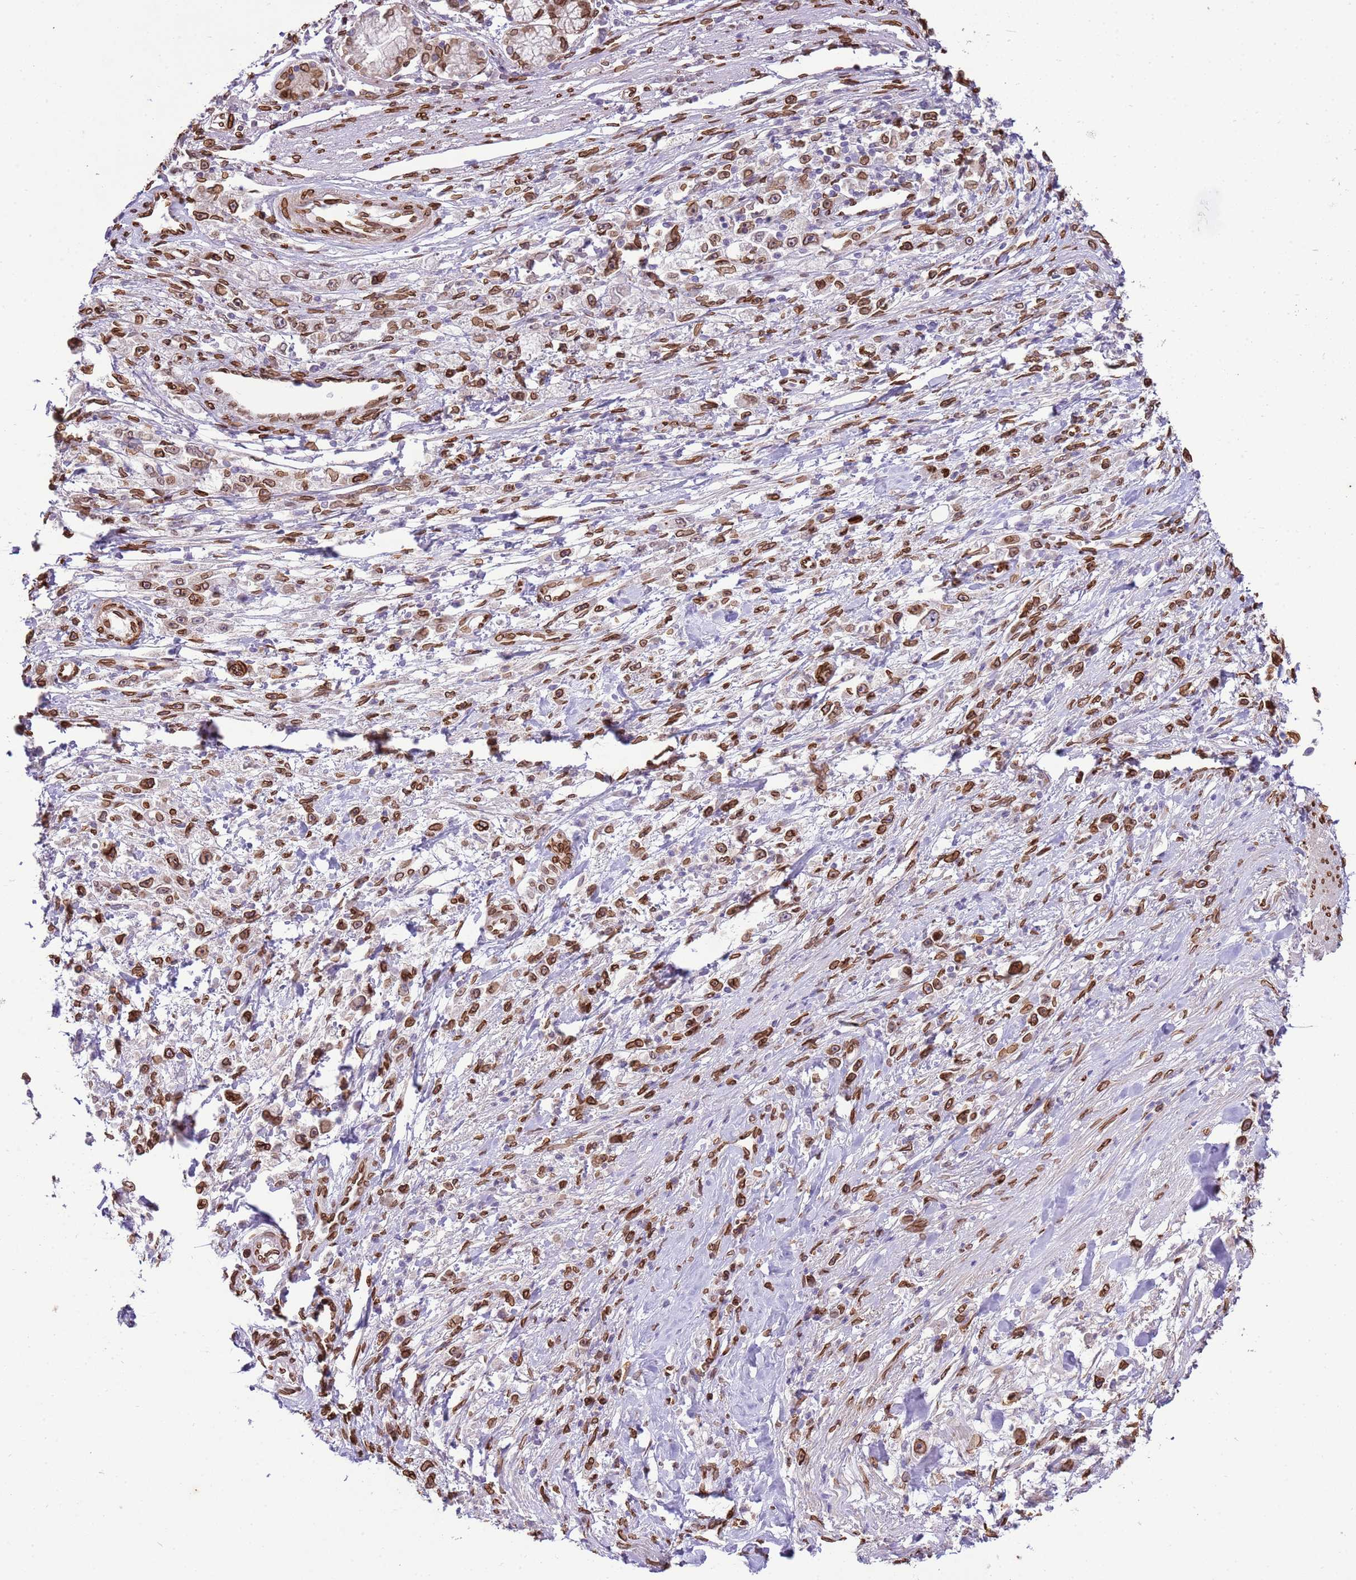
{"staining": {"intensity": "strong", "quantity": ">75%", "location": "cytoplasmic/membranous,nuclear"}, "tissue": "stomach cancer", "cell_type": "Tumor cells", "image_type": "cancer", "snomed": [{"axis": "morphology", "description": "Adenocarcinoma, NOS"}, {"axis": "topography", "description": "Stomach"}], "caption": "Strong cytoplasmic/membranous and nuclear expression for a protein is seen in approximately >75% of tumor cells of adenocarcinoma (stomach) using immunohistochemistry.", "gene": "TMEM47", "patient": {"sex": "female", "age": 59}}